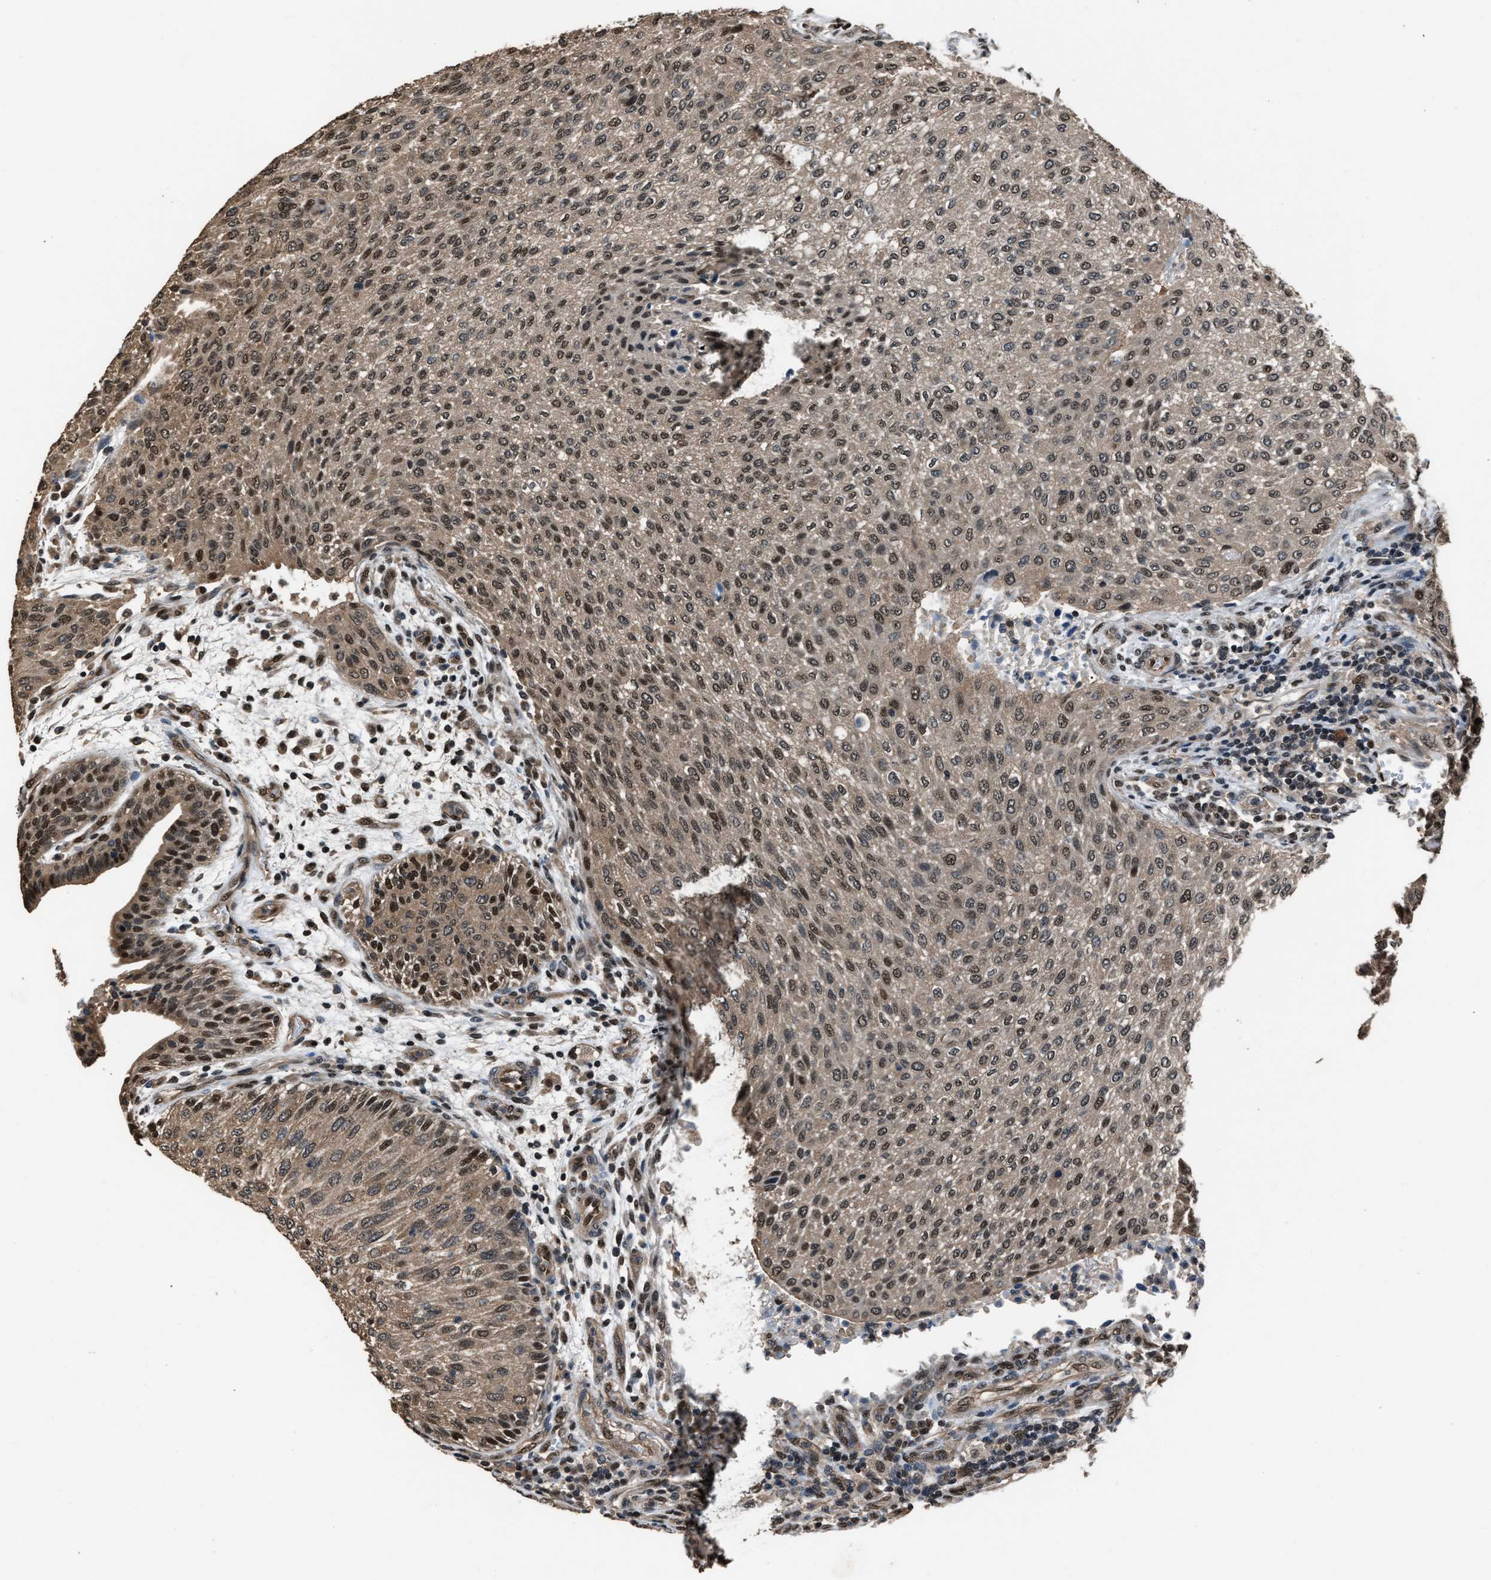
{"staining": {"intensity": "moderate", "quantity": ">75%", "location": "cytoplasmic/membranous,nuclear"}, "tissue": "urothelial cancer", "cell_type": "Tumor cells", "image_type": "cancer", "snomed": [{"axis": "morphology", "description": "Urothelial carcinoma, Low grade"}, {"axis": "morphology", "description": "Urothelial carcinoma, High grade"}, {"axis": "topography", "description": "Urinary bladder"}], "caption": "Urothelial cancer was stained to show a protein in brown. There is medium levels of moderate cytoplasmic/membranous and nuclear expression in approximately >75% of tumor cells.", "gene": "DFFA", "patient": {"sex": "male", "age": 35}}